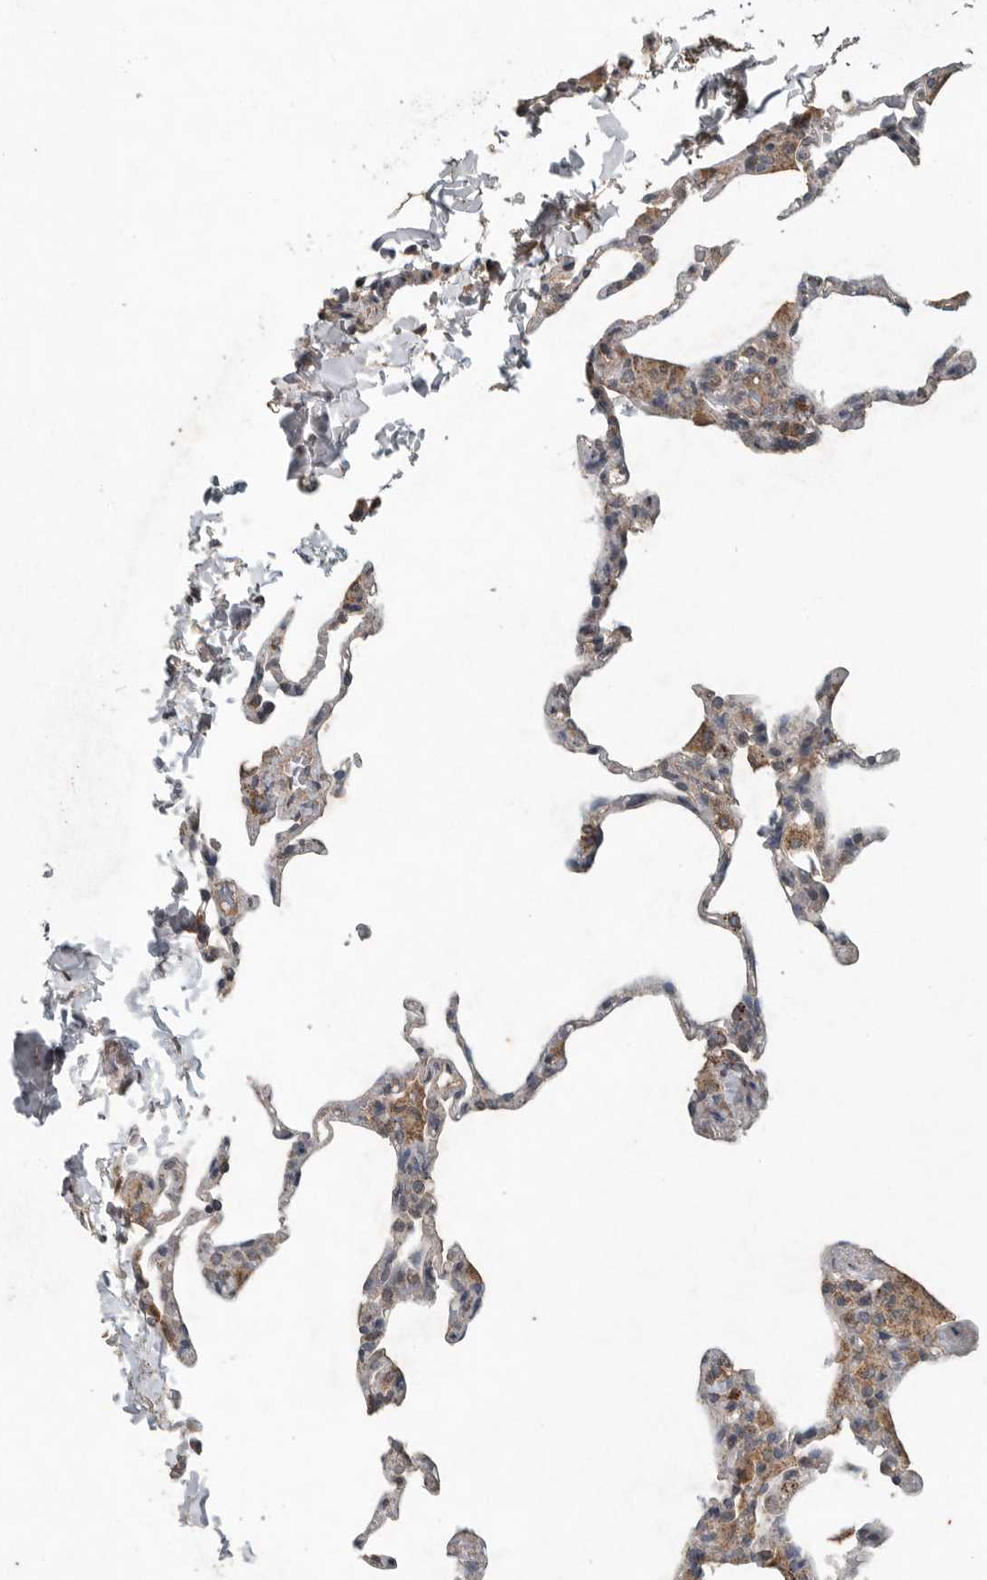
{"staining": {"intensity": "moderate", "quantity": "<25%", "location": "cytoplasmic/membranous"}, "tissue": "lung", "cell_type": "Alveolar cells", "image_type": "normal", "snomed": [{"axis": "morphology", "description": "Normal tissue, NOS"}, {"axis": "topography", "description": "Lung"}], "caption": "Immunohistochemistry (IHC) (DAB (3,3'-diaminobenzidine)) staining of normal human lung demonstrates moderate cytoplasmic/membranous protein staining in approximately <25% of alveolar cells. (IHC, brightfield microscopy, high magnification).", "gene": "IL6ST", "patient": {"sex": "male", "age": 20}}